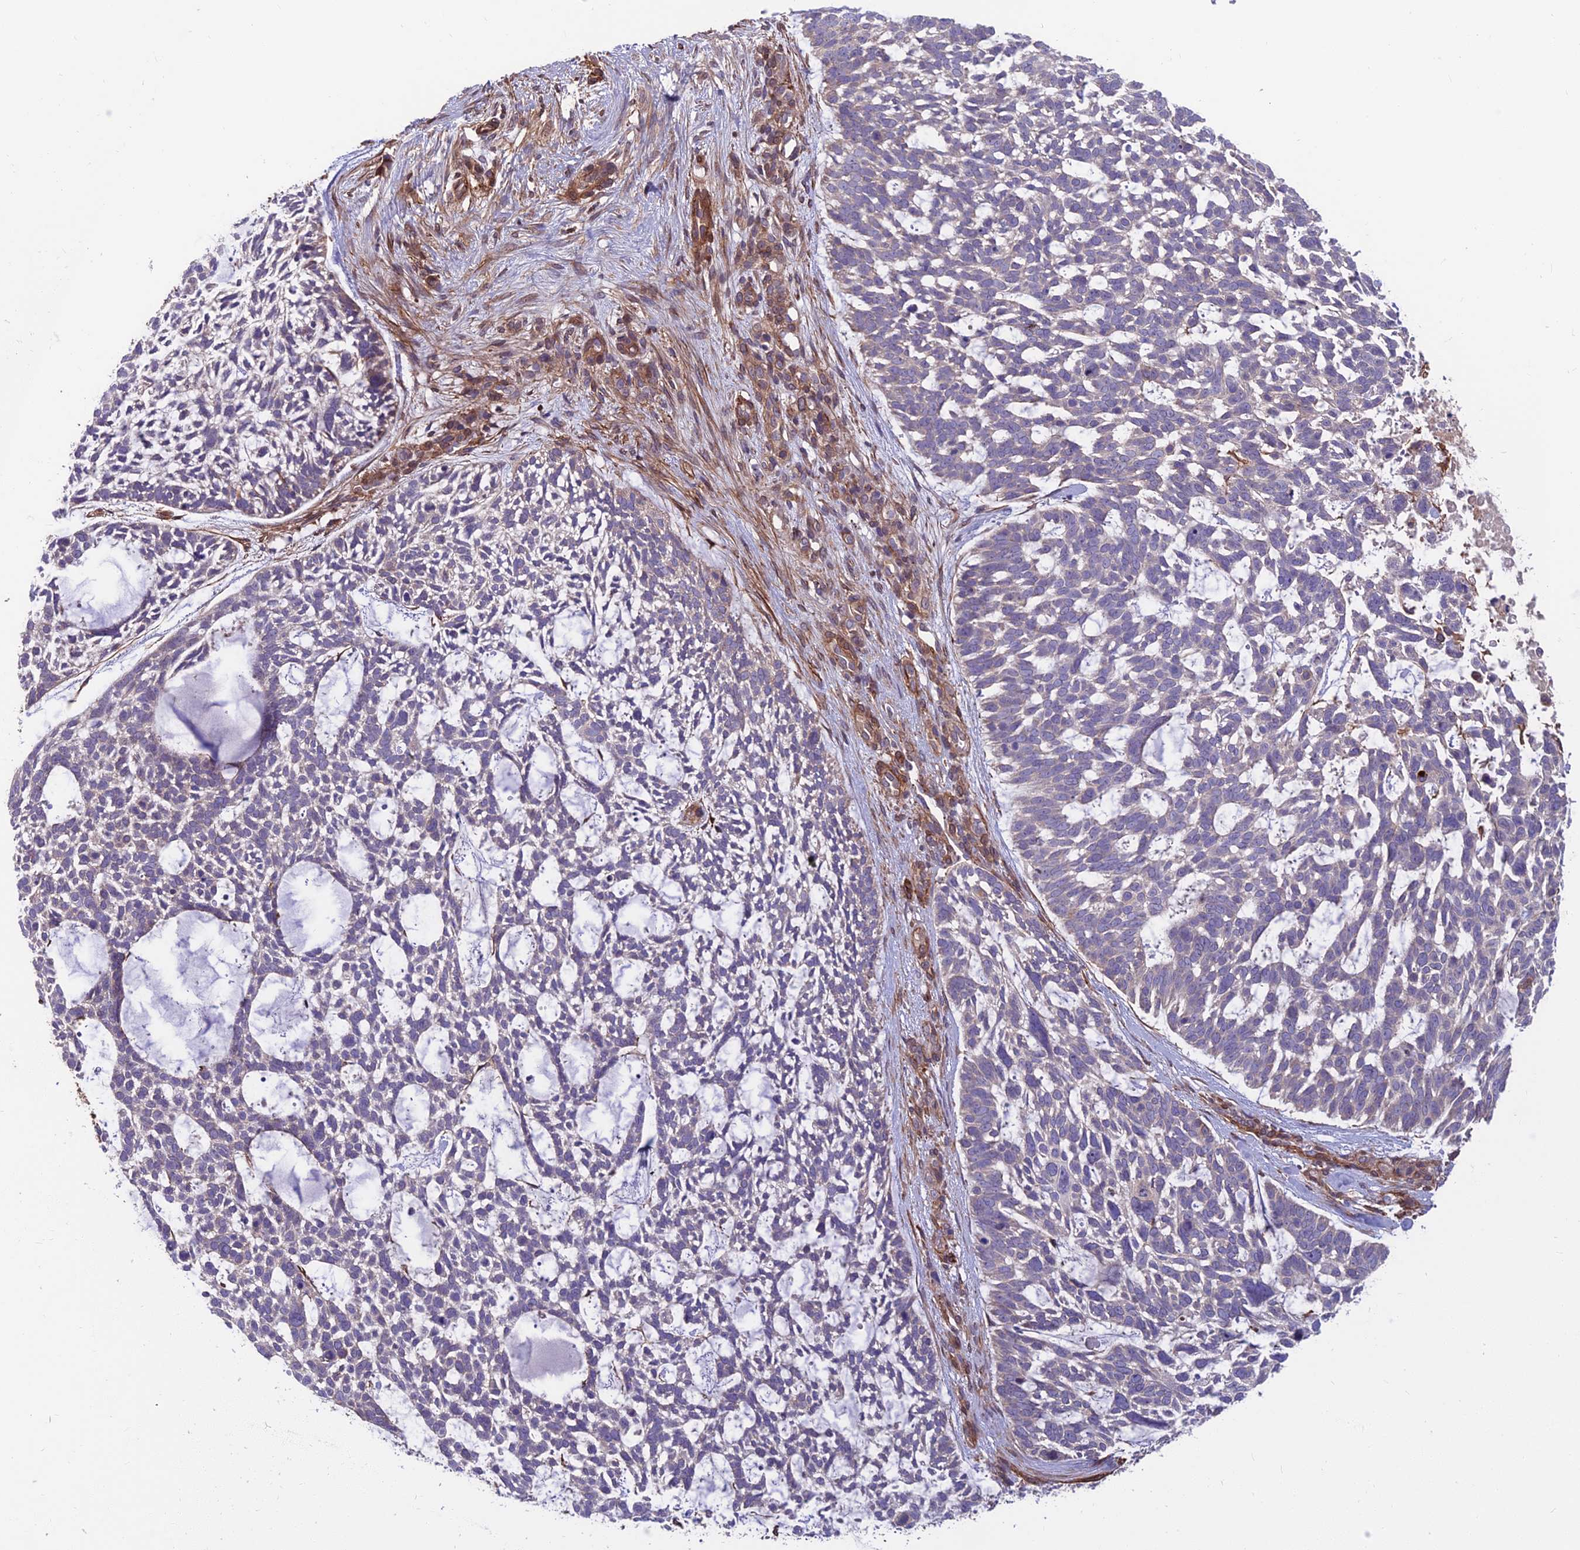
{"staining": {"intensity": "negative", "quantity": "none", "location": "none"}, "tissue": "skin cancer", "cell_type": "Tumor cells", "image_type": "cancer", "snomed": [{"axis": "morphology", "description": "Basal cell carcinoma"}, {"axis": "topography", "description": "Skin"}], "caption": "There is no significant positivity in tumor cells of skin cancer (basal cell carcinoma).", "gene": "RTN4RL1", "patient": {"sex": "male", "age": 88}}